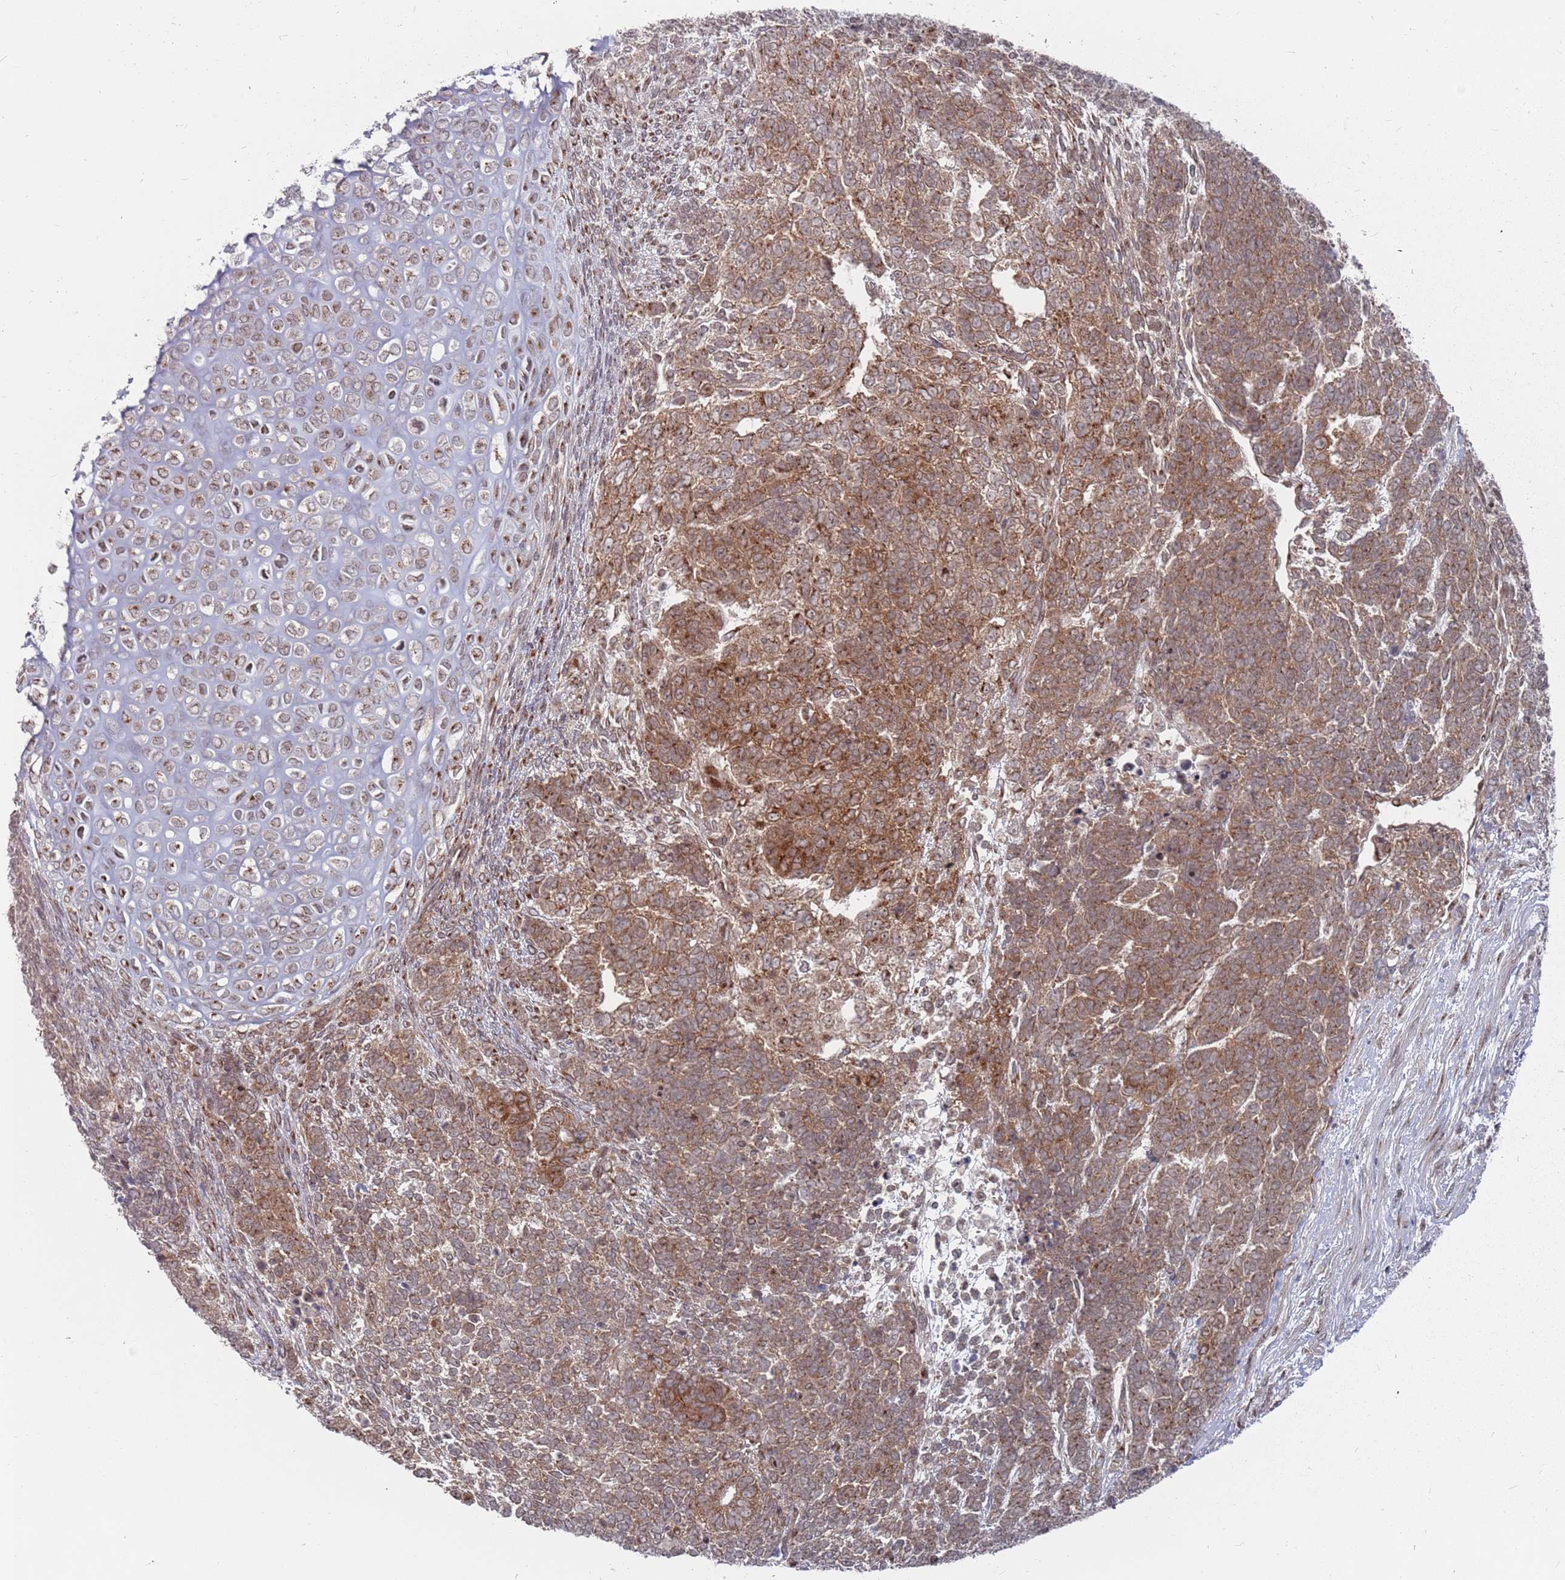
{"staining": {"intensity": "moderate", "quantity": ">75%", "location": "cytoplasmic/membranous"}, "tissue": "testis cancer", "cell_type": "Tumor cells", "image_type": "cancer", "snomed": [{"axis": "morphology", "description": "Carcinoma, Embryonal, NOS"}, {"axis": "topography", "description": "Testis"}], "caption": "Testis cancer stained with a brown dye reveals moderate cytoplasmic/membranous positive staining in about >75% of tumor cells.", "gene": "FMO4", "patient": {"sex": "male", "age": 23}}